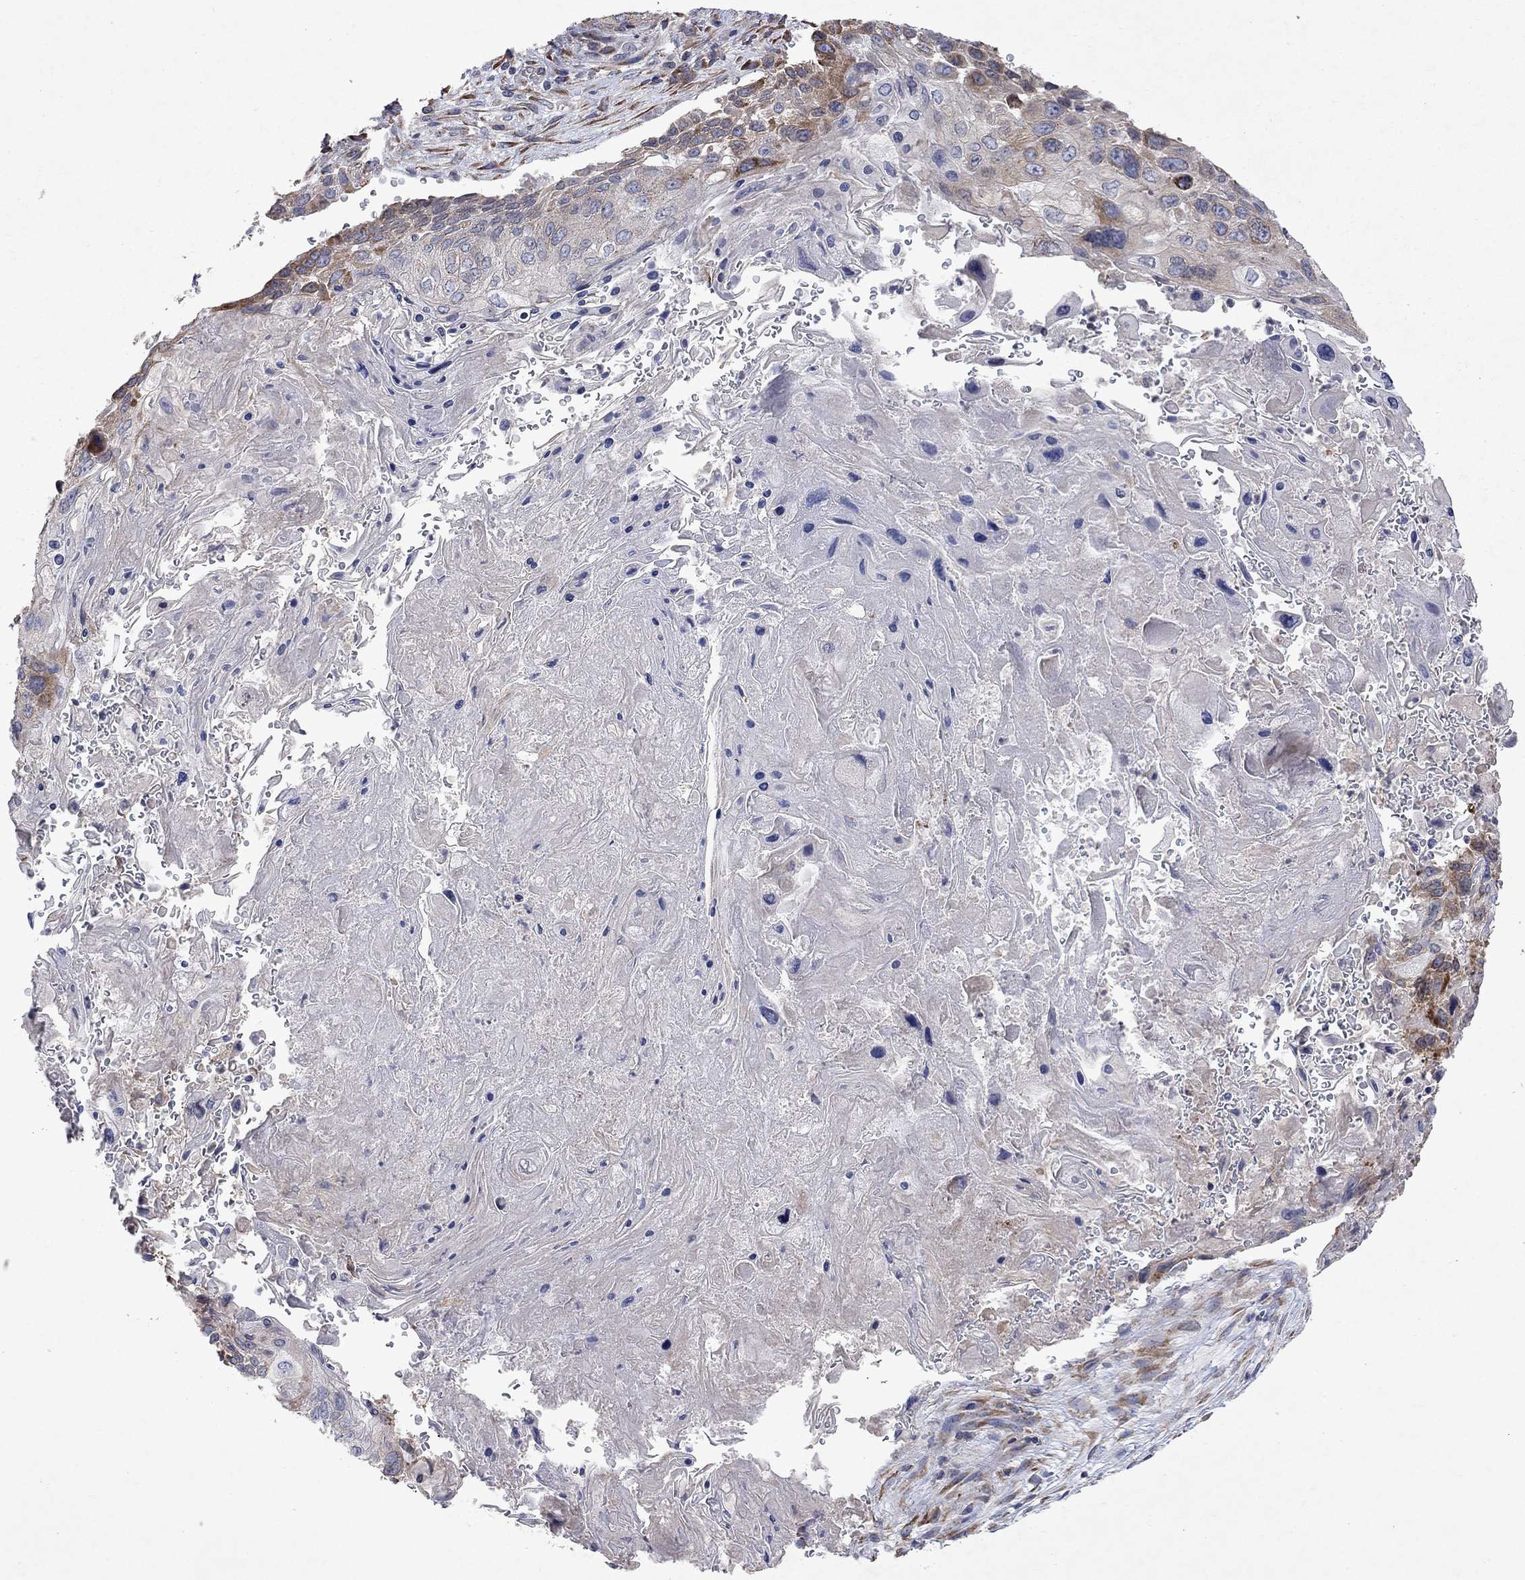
{"staining": {"intensity": "moderate", "quantity": "25%-75%", "location": "cytoplasmic/membranous"}, "tissue": "lung cancer", "cell_type": "Tumor cells", "image_type": "cancer", "snomed": [{"axis": "morphology", "description": "Normal tissue, NOS"}, {"axis": "morphology", "description": "Squamous cell carcinoma, NOS"}, {"axis": "topography", "description": "Bronchus"}, {"axis": "topography", "description": "Lung"}], "caption": "Immunohistochemistry histopathology image of human squamous cell carcinoma (lung) stained for a protein (brown), which demonstrates medium levels of moderate cytoplasmic/membranous expression in approximately 25%-75% of tumor cells.", "gene": "TMEM97", "patient": {"sex": "male", "age": 69}}